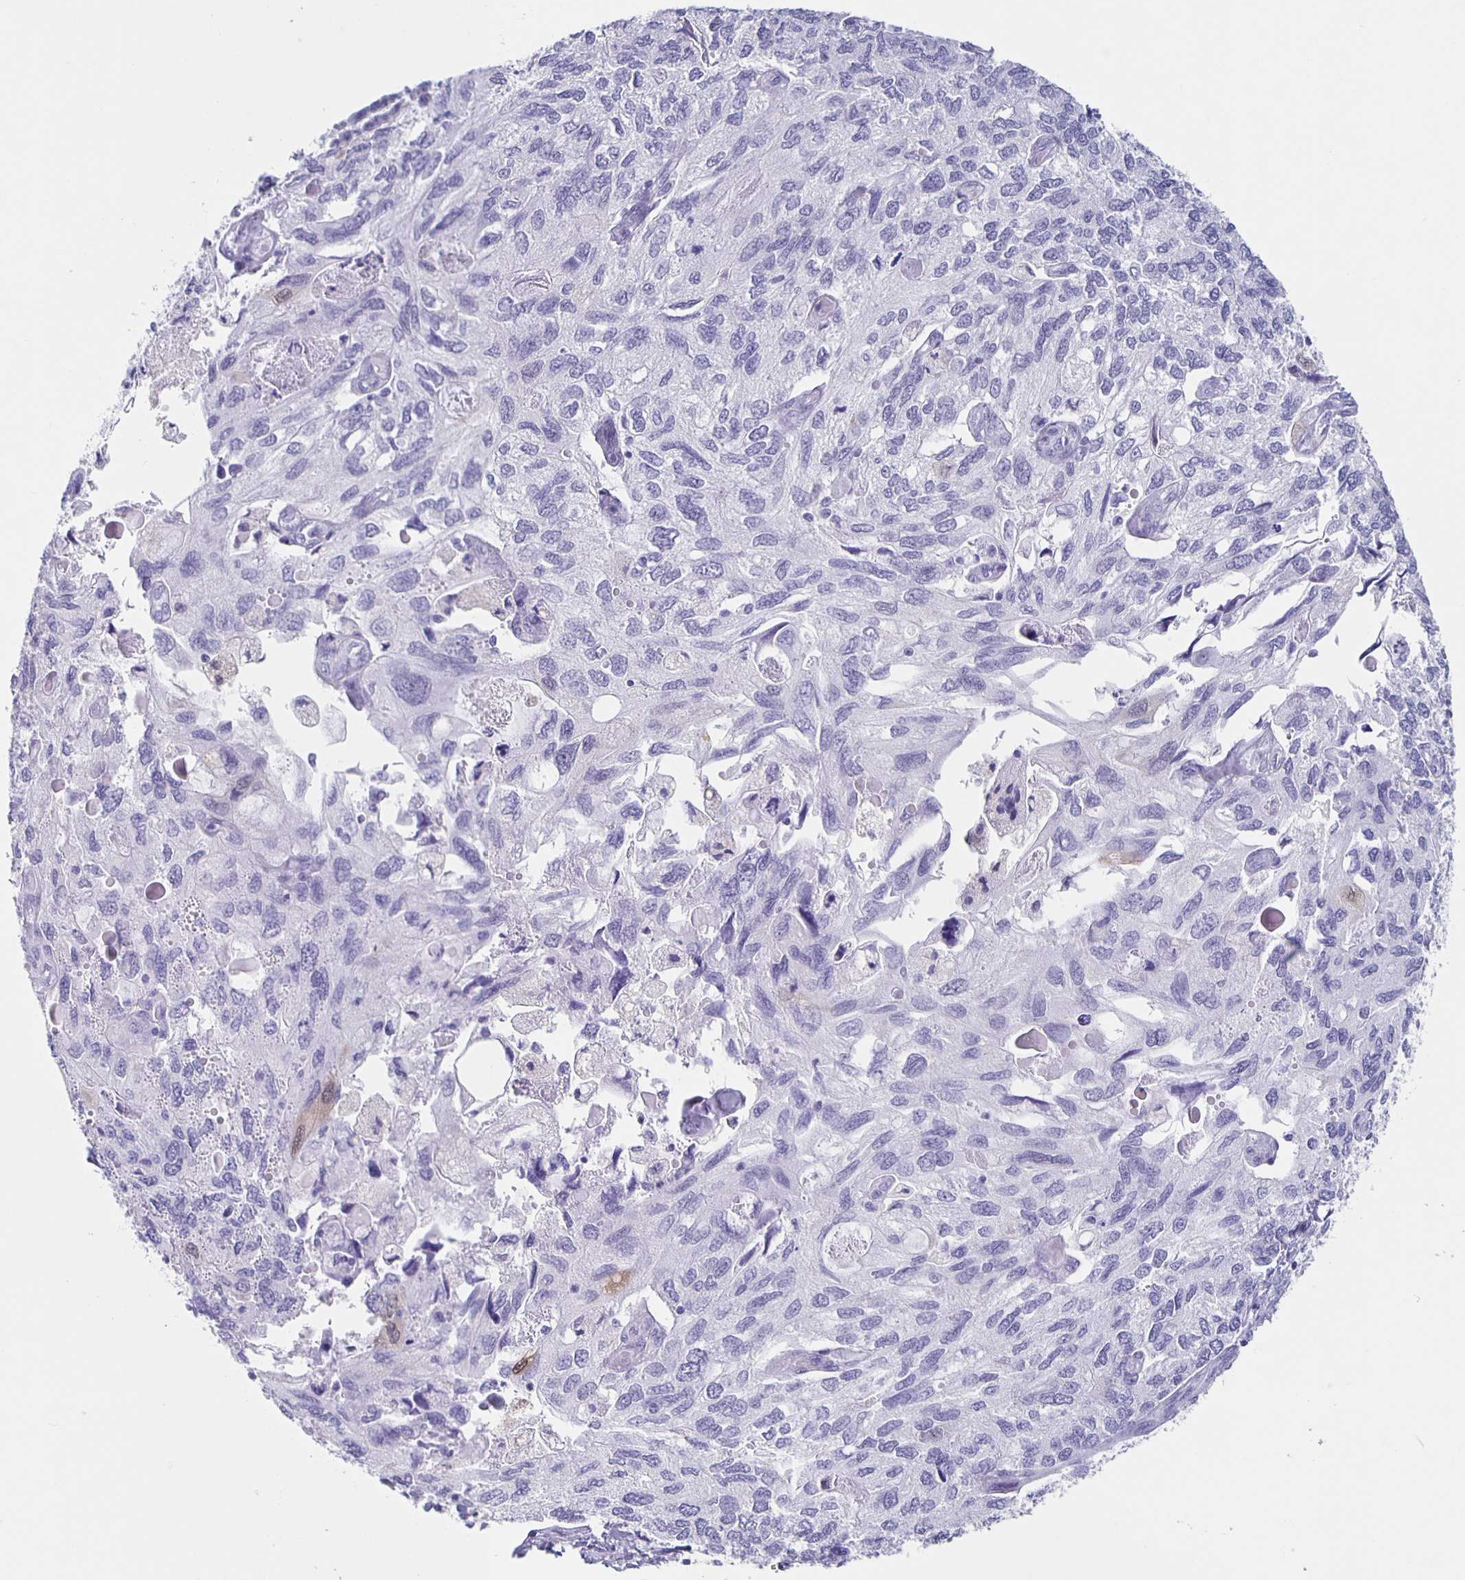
{"staining": {"intensity": "negative", "quantity": "none", "location": "none"}, "tissue": "endometrial cancer", "cell_type": "Tumor cells", "image_type": "cancer", "snomed": [{"axis": "morphology", "description": "Carcinoma, NOS"}, {"axis": "topography", "description": "Uterus"}], "caption": "Immunohistochemistry image of endometrial cancer stained for a protein (brown), which demonstrates no positivity in tumor cells.", "gene": "TPPP", "patient": {"sex": "female", "age": 76}}